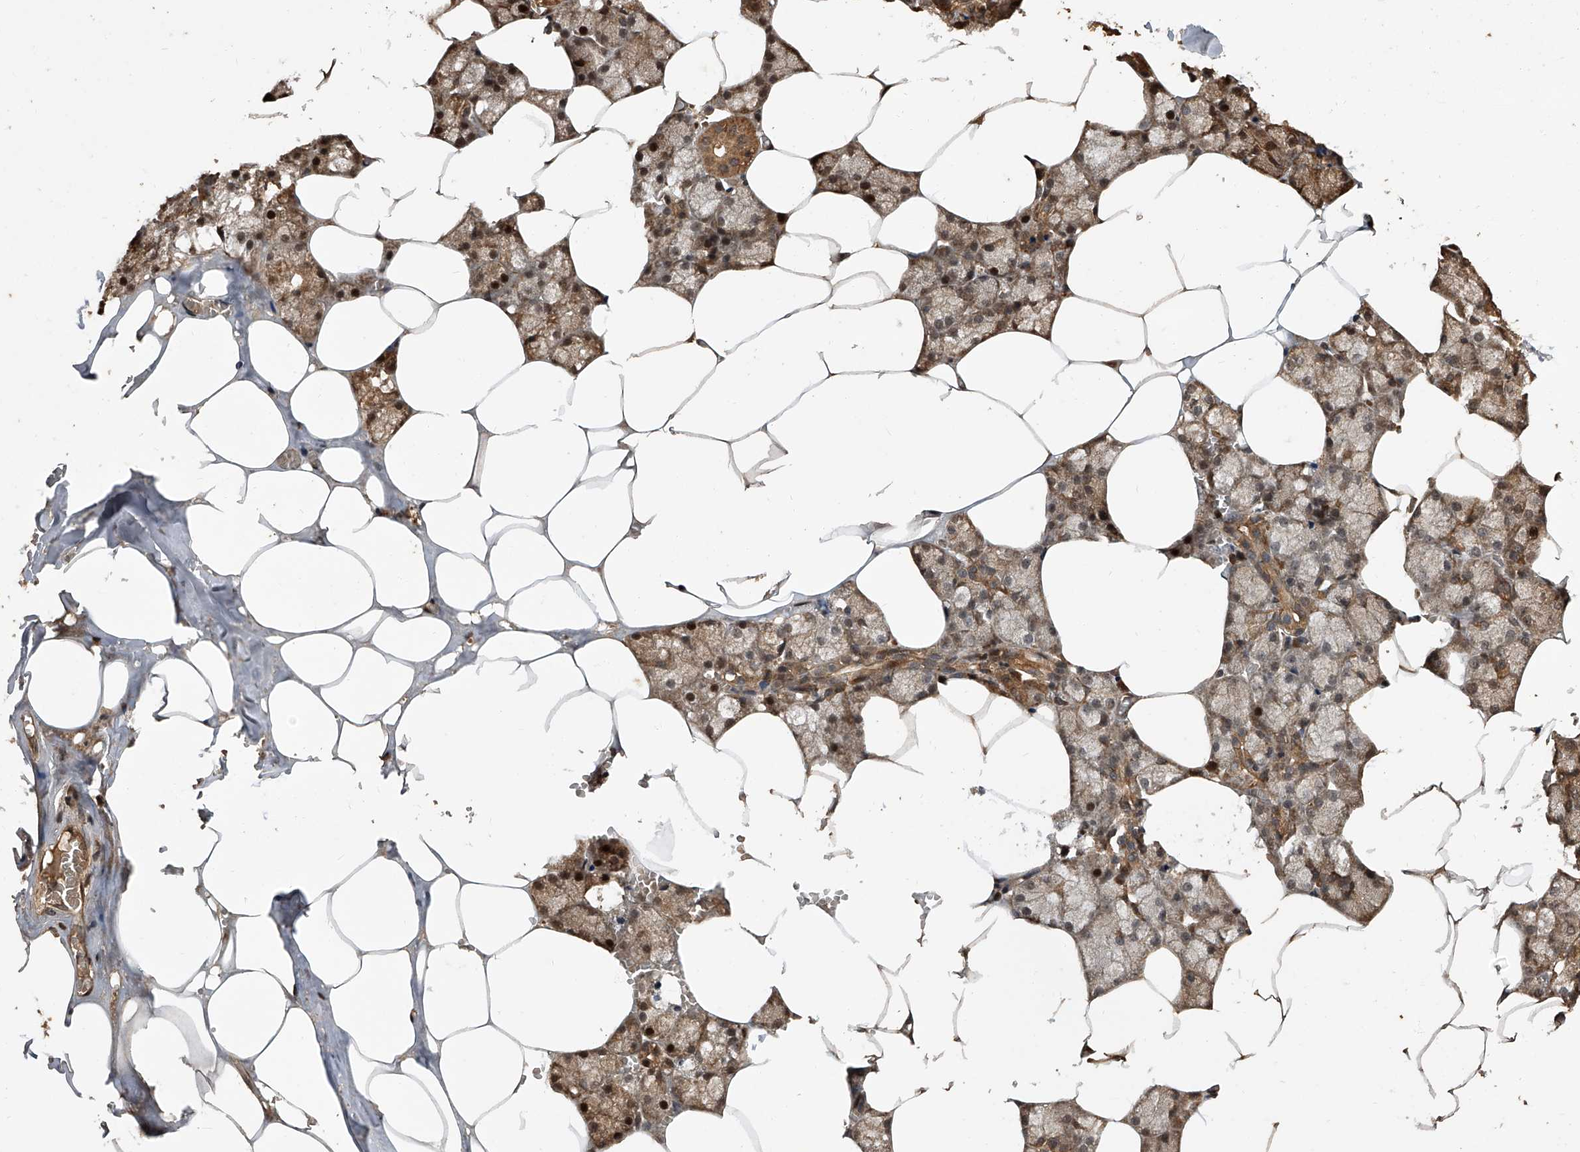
{"staining": {"intensity": "moderate", "quantity": "25%-75%", "location": "cytoplasmic/membranous"}, "tissue": "salivary gland", "cell_type": "Glandular cells", "image_type": "normal", "snomed": [{"axis": "morphology", "description": "Normal tissue, NOS"}, {"axis": "topography", "description": "Salivary gland"}], "caption": "Immunohistochemical staining of benign salivary gland demonstrates moderate cytoplasmic/membranous protein expression in approximately 25%-75% of glandular cells.", "gene": "LTV1", "patient": {"sex": "male", "age": 62}}